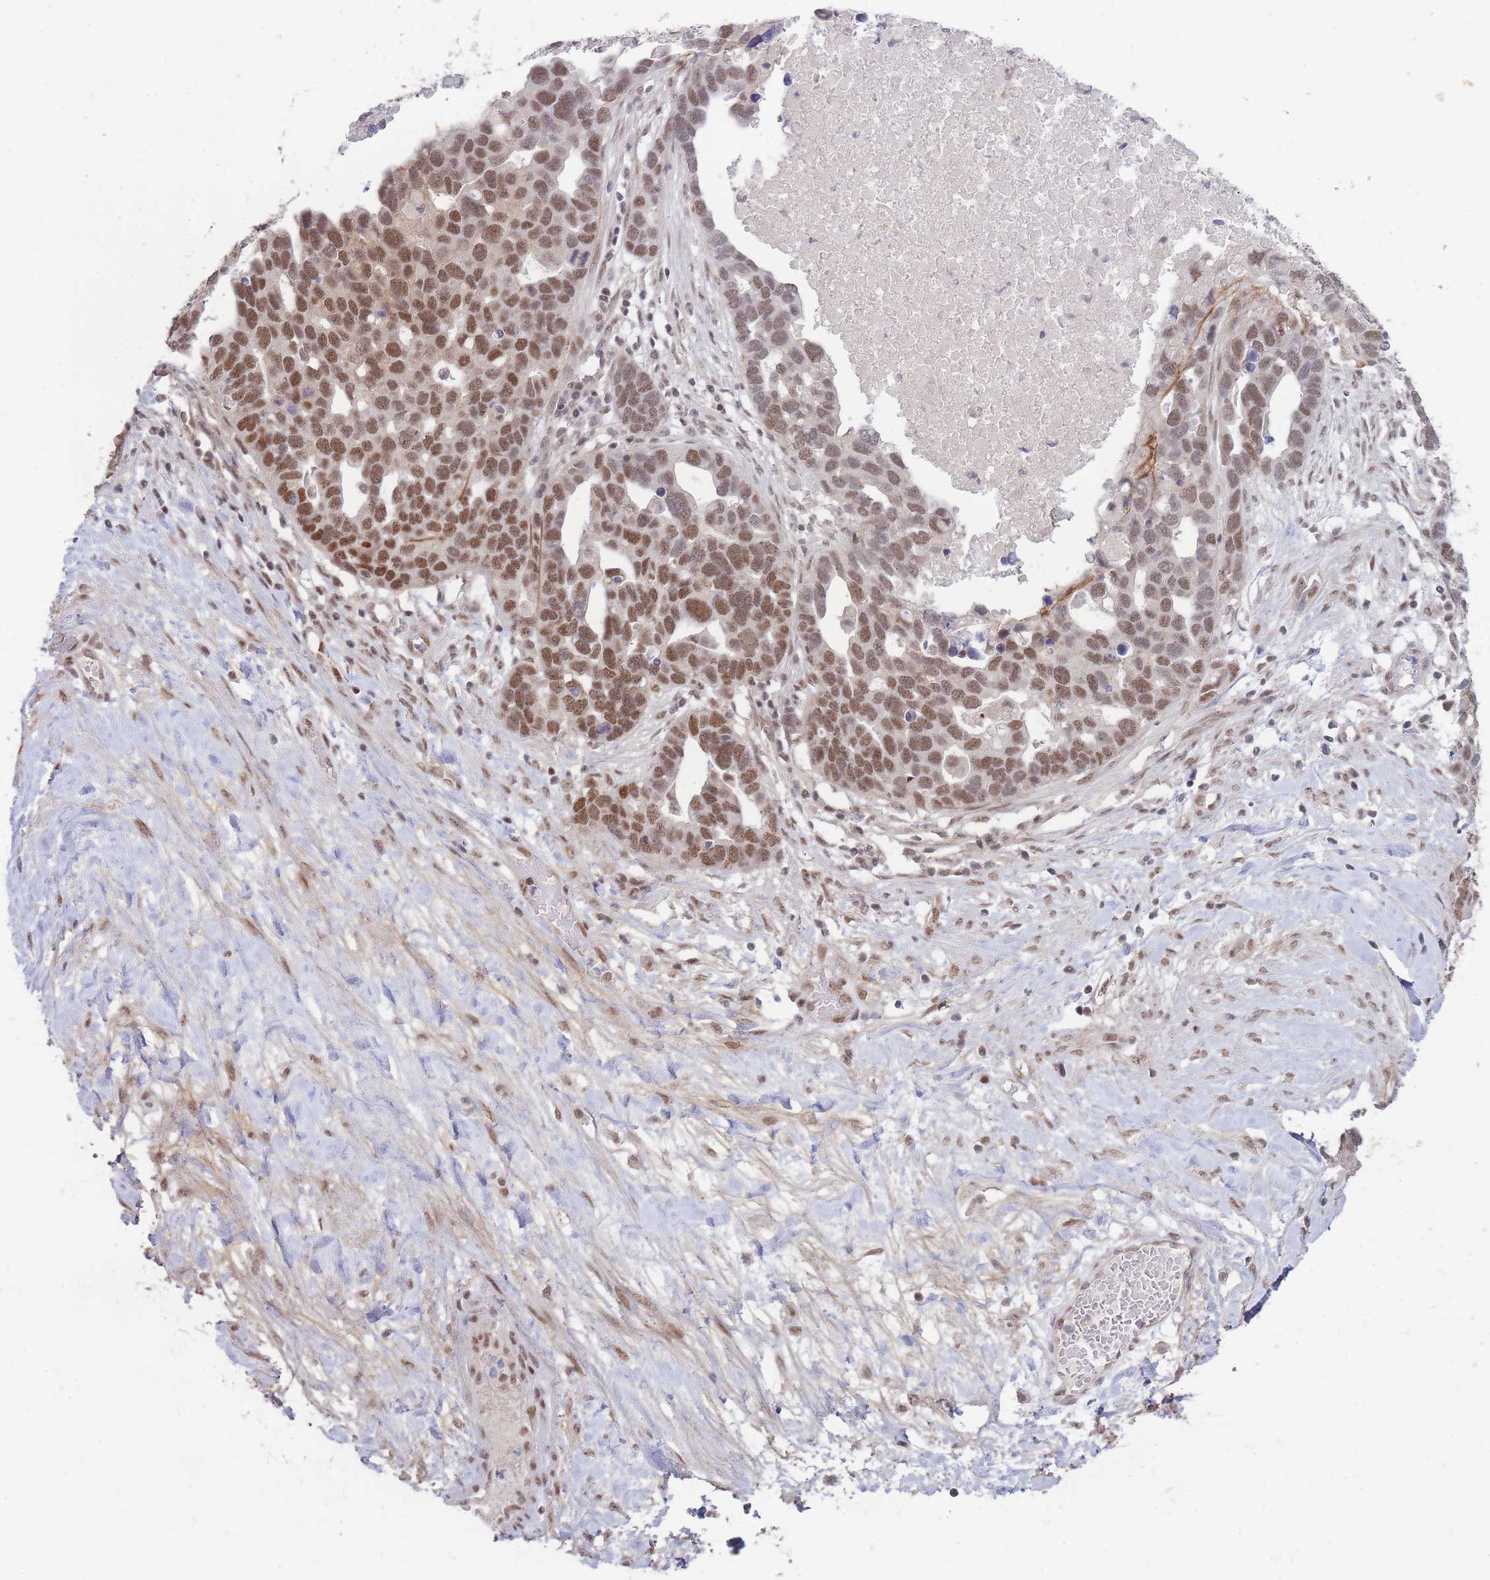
{"staining": {"intensity": "moderate", "quantity": ">75%", "location": "nuclear"}, "tissue": "ovarian cancer", "cell_type": "Tumor cells", "image_type": "cancer", "snomed": [{"axis": "morphology", "description": "Cystadenocarcinoma, serous, NOS"}, {"axis": "topography", "description": "Ovary"}], "caption": "Immunohistochemical staining of human ovarian cancer (serous cystadenocarcinoma) displays medium levels of moderate nuclear staining in about >75% of tumor cells. (brown staining indicates protein expression, while blue staining denotes nuclei).", "gene": "CARD8", "patient": {"sex": "female", "age": 54}}